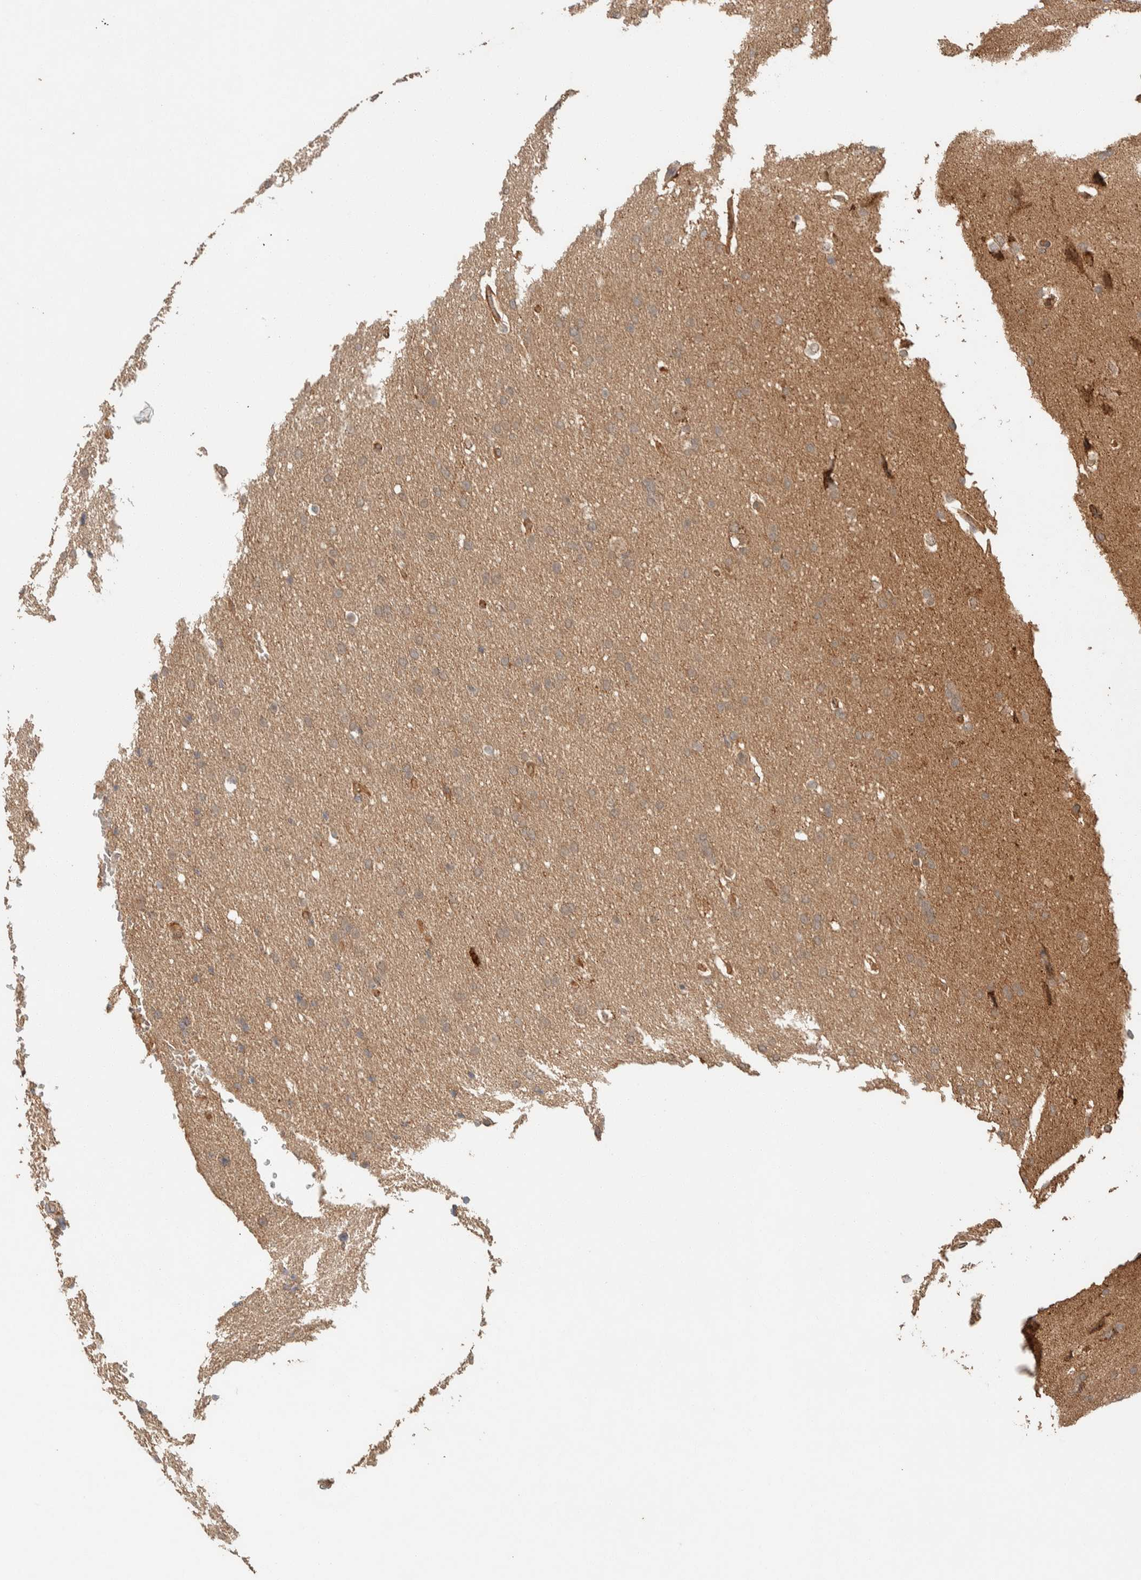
{"staining": {"intensity": "weak", "quantity": "25%-75%", "location": "cytoplasmic/membranous"}, "tissue": "glioma", "cell_type": "Tumor cells", "image_type": "cancer", "snomed": [{"axis": "morphology", "description": "Glioma, malignant, Low grade"}, {"axis": "topography", "description": "Brain"}], "caption": "Weak cytoplasmic/membranous positivity is present in about 25%-75% of tumor cells in glioma.", "gene": "ZNF567", "patient": {"sex": "female", "age": 37}}